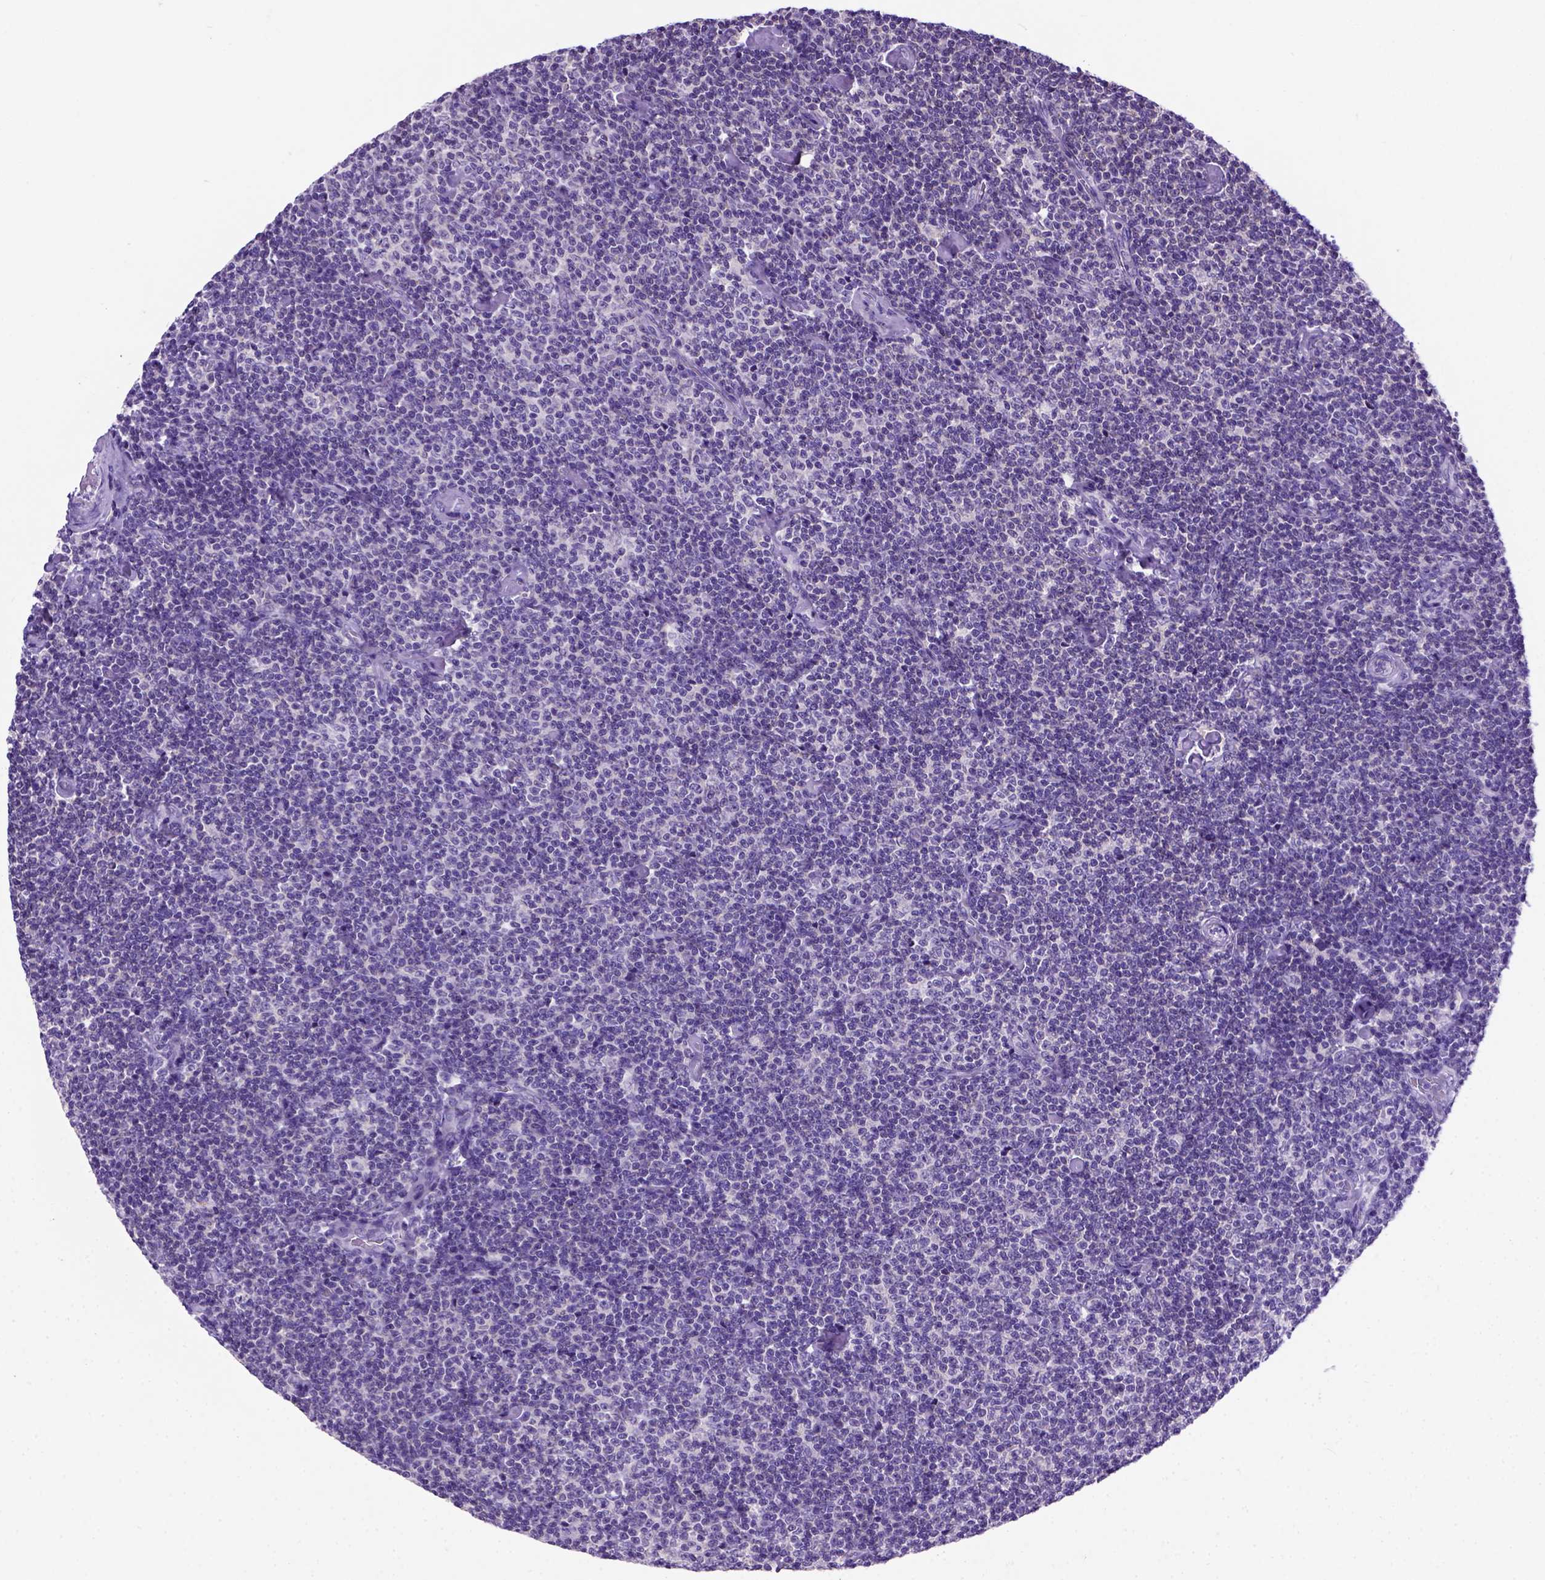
{"staining": {"intensity": "negative", "quantity": "none", "location": "none"}, "tissue": "lymphoma", "cell_type": "Tumor cells", "image_type": "cancer", "snomed": [{"axis": "morphology", "description": "Malignant lymphoma, non-Hodgkin's type, Low grade"}, {"axis": "topography", "description": "Lymph node"}], "caption": "The immunohistochemistry (IHC) histopathology image has no significant positivity in tumor cells of malignant lymphoma, non-Hodgkin's type (low-grade) tissue.", "gene": "FOXI1", "patient": {"sex": "male", "age": 81}}